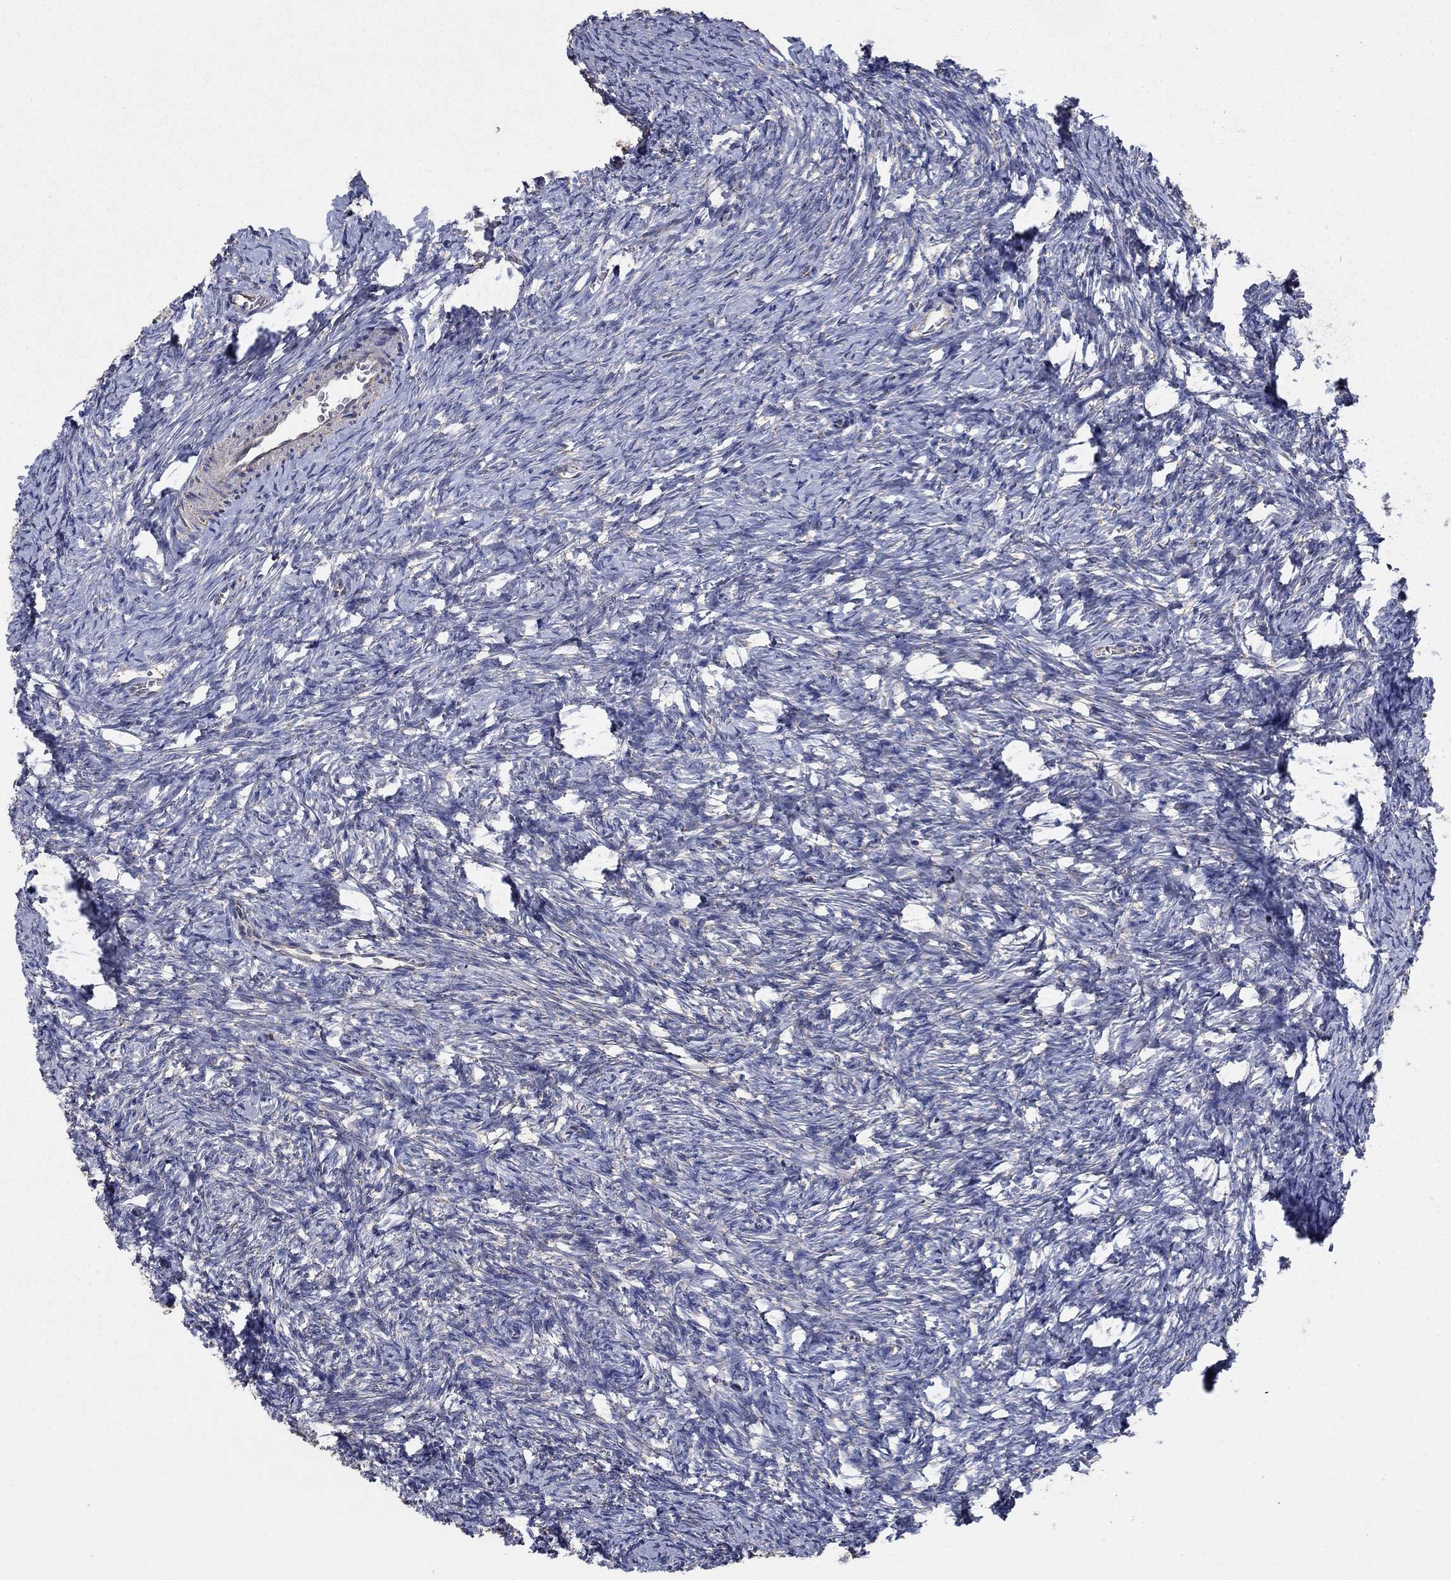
{"staining": {"intensity": "negative", "quantity": "none", "location": "none"}, "tissue": "ovary", "cell_type": "Follicle cells", "image_type": "normal", "snomed": [{"axis": "morphology", "description": "Normal tissue, NOS"}, {"axis": "topography", "description": "Ovary"}], "caption": "DAB (3,3'-diaminobenzidine) immunohistochemical staining of normal human ovary shows no significant expression in follicle cells. (Immunohistochemistry, brightfield microscopy, high magnification).", "gene": "NCEH1", "patient": {"sex": "female", "age": 39}}